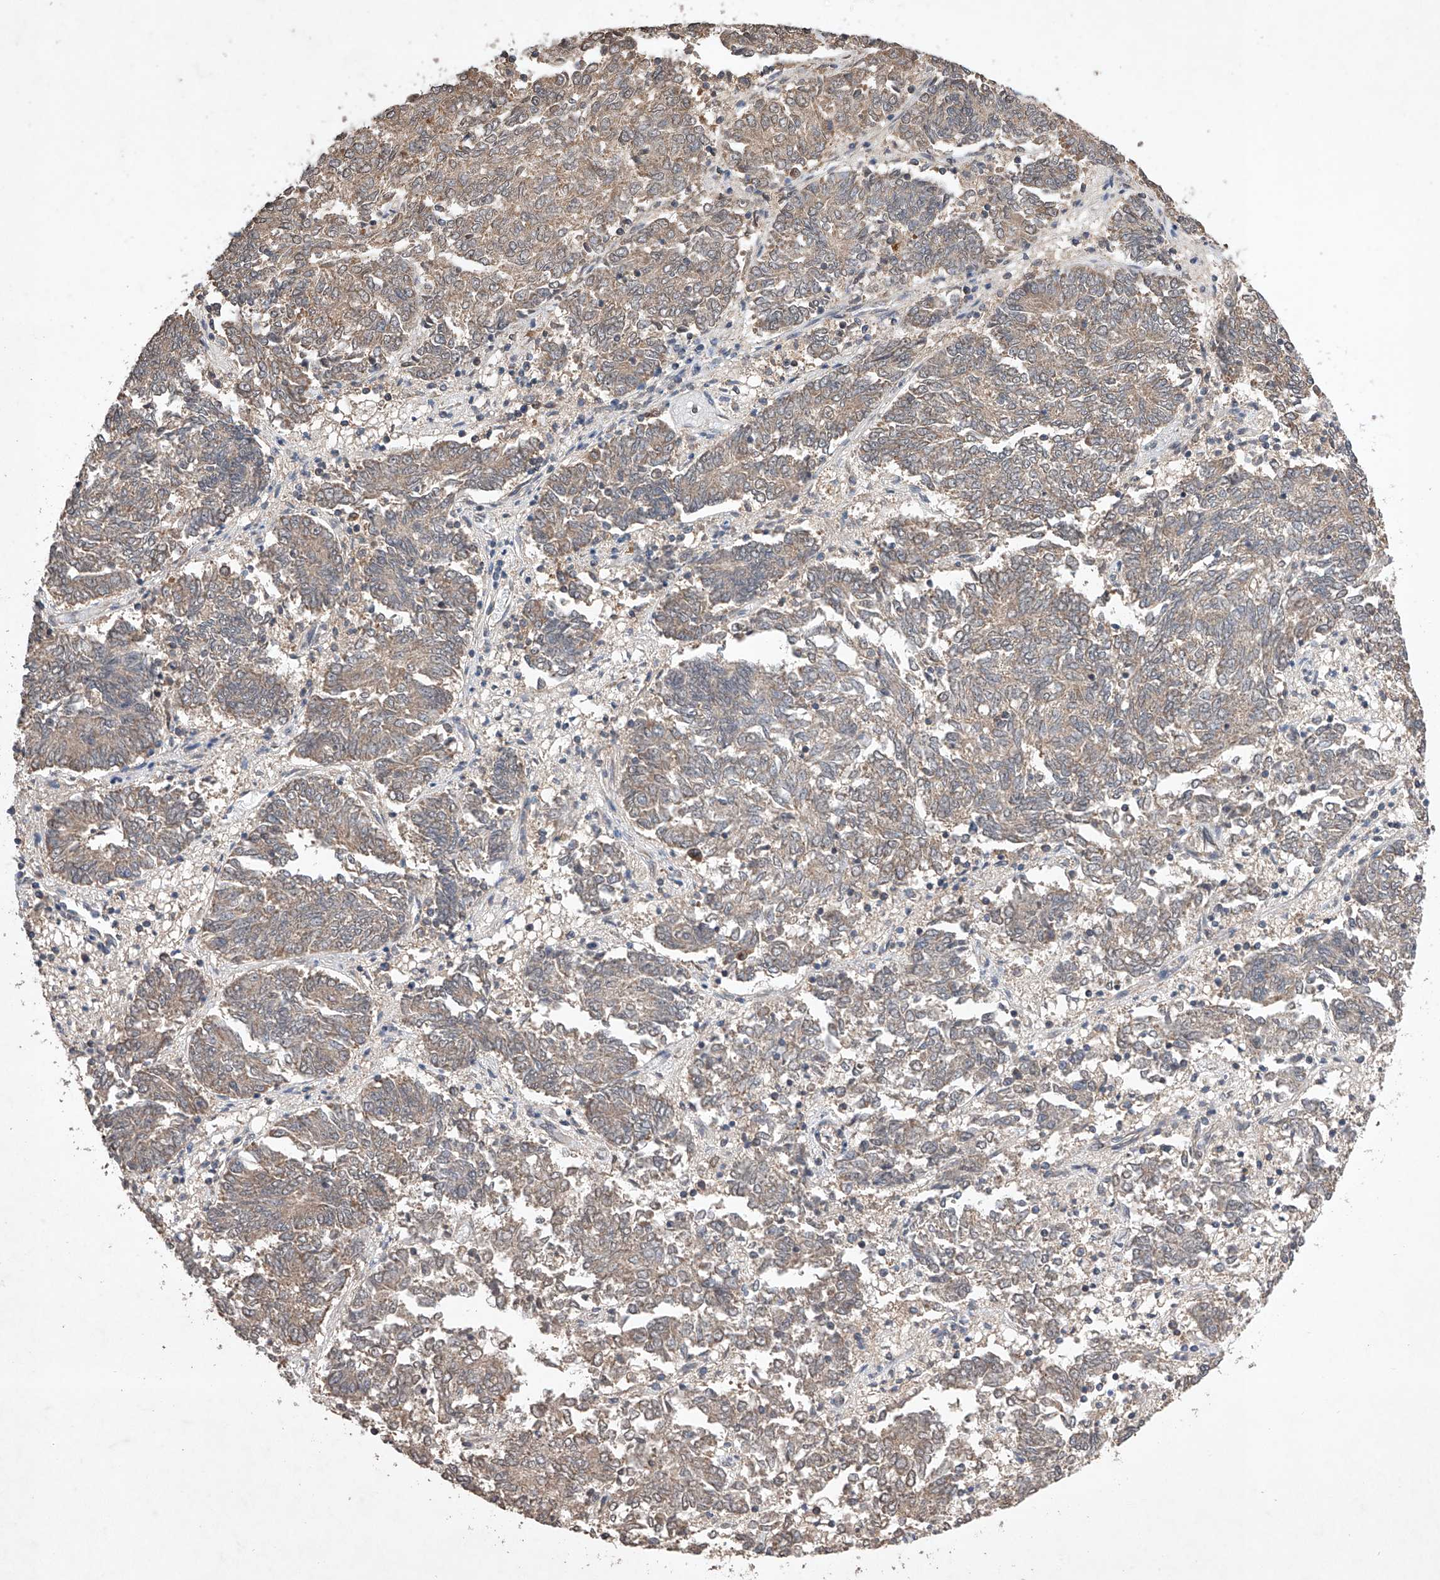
{"staining": {"intensity": "weak", "quantity": "25%-75%", "location": "cytoplasmic/membranous"}, "tissue": "endometrial cancer", "cell_type": "Tumor cells", "image_type": "cancer", "snomed": [{"axis": "morphology", "description": "Adenocarcinoma, NOS"}, {"axis": "topography", "description": "Endometrium"}], "caption": "Weak cytoplasmic/membranous protein positivity is identified in approximately 25%-75% of tumor cells in endometrial cancer (adenocarcinoma). The protein of interest is stained brown, and the nuclei are stained in blue (DAB (3,3'-diaminobenzidine) IHC with brightfield microscopy, high magnification).", "gene": "LURAP1", "patient": {"sex": "female", "age": 80}}